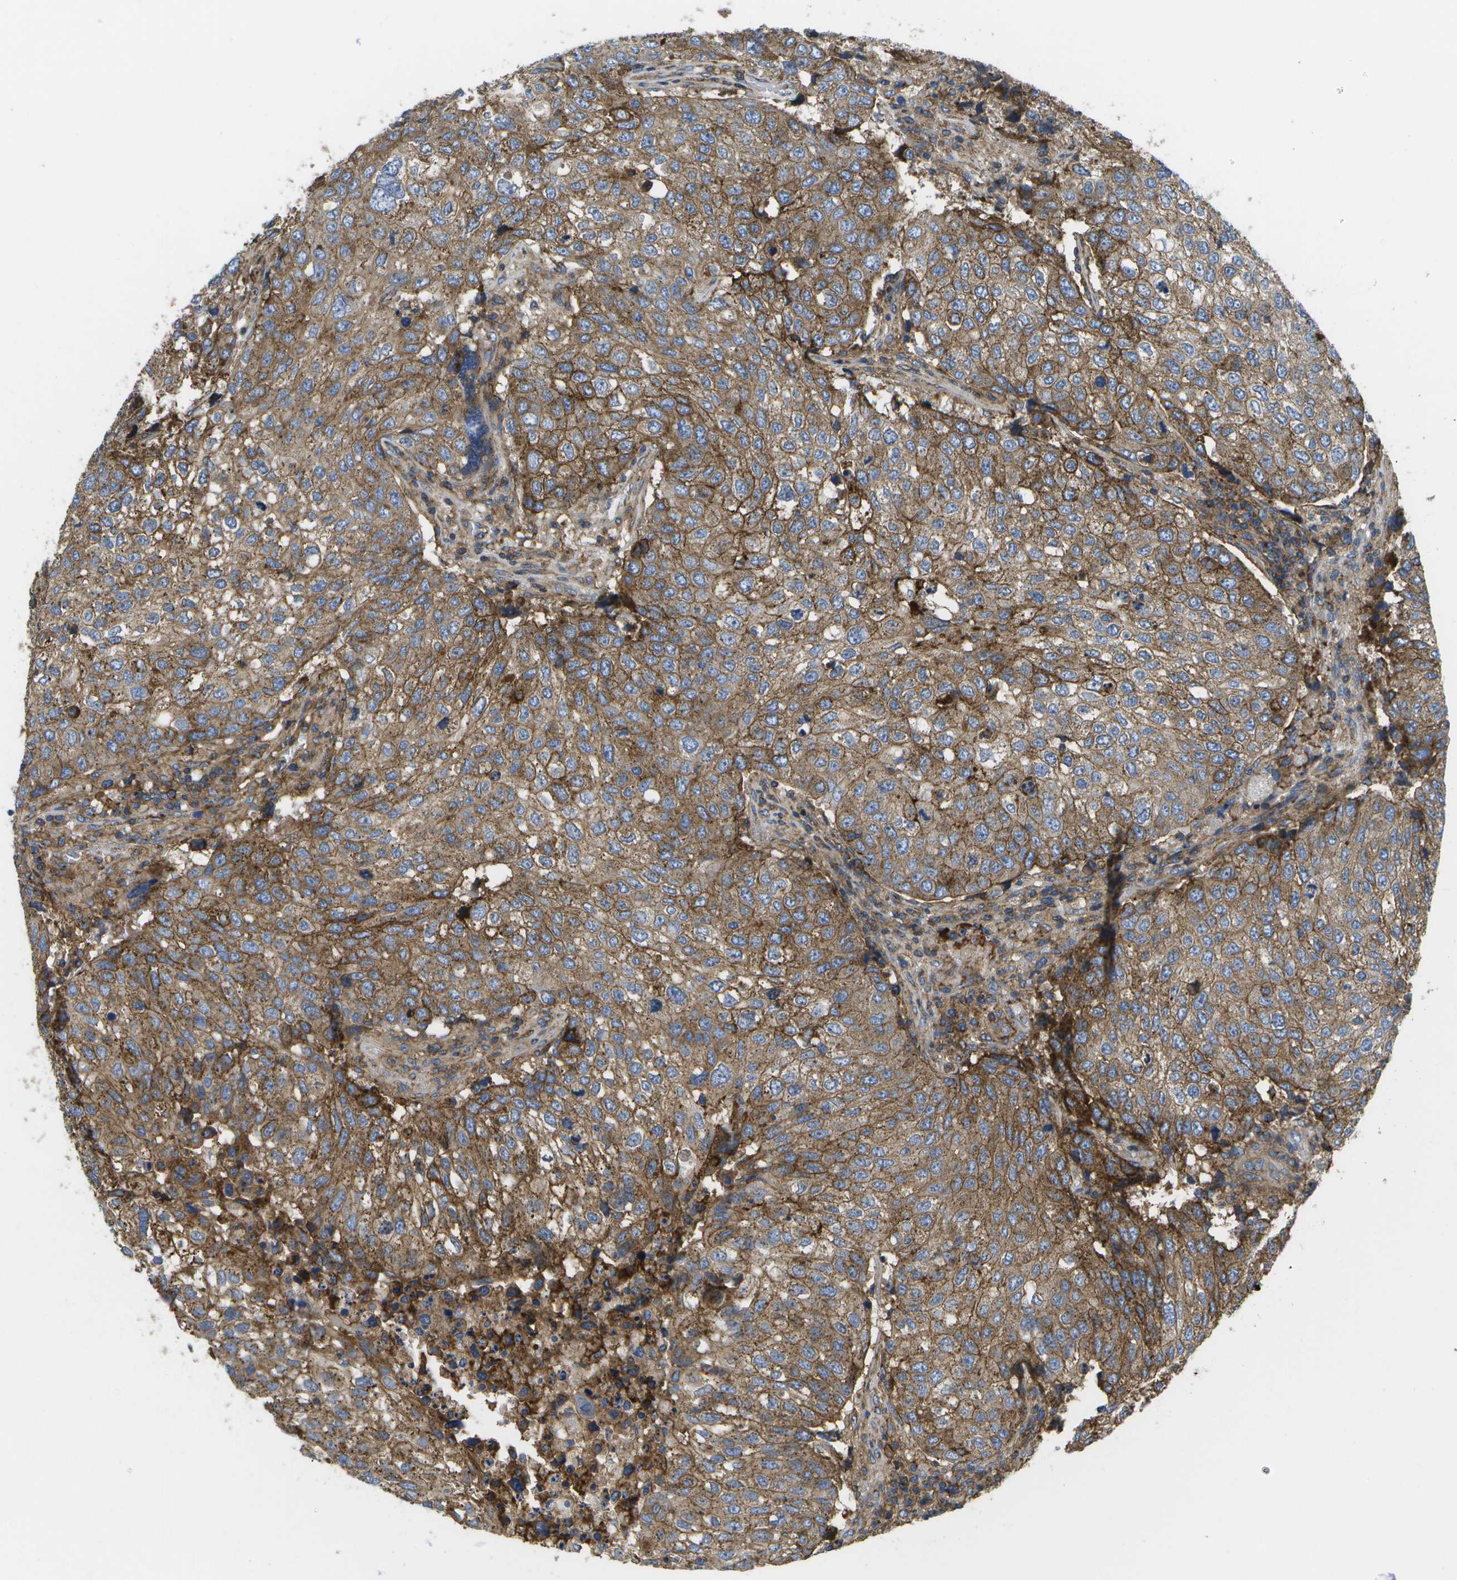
{"staining": {"intensity": "moderate", "quantity": ">75%", "location": "cytoplasmic/membranous"}, "tissue": "urothelial cancer", "cell_type": "Tumor cells", "image_type": "cancer", "snomed": [{"axis": "morphology", "description": "Urothelial carcinoma, High grade"}, {"axis": "topography", "description": "Lymph node"}, {"axis": "topography", "description": "Urinary bladder"}], "caption": "Human urothelial carcinoma (high-grade) stained with a protein marker shows moderate staining in tumor cells.", "gene": "BST2", "patient": {"sex": "male", "age": 51}}